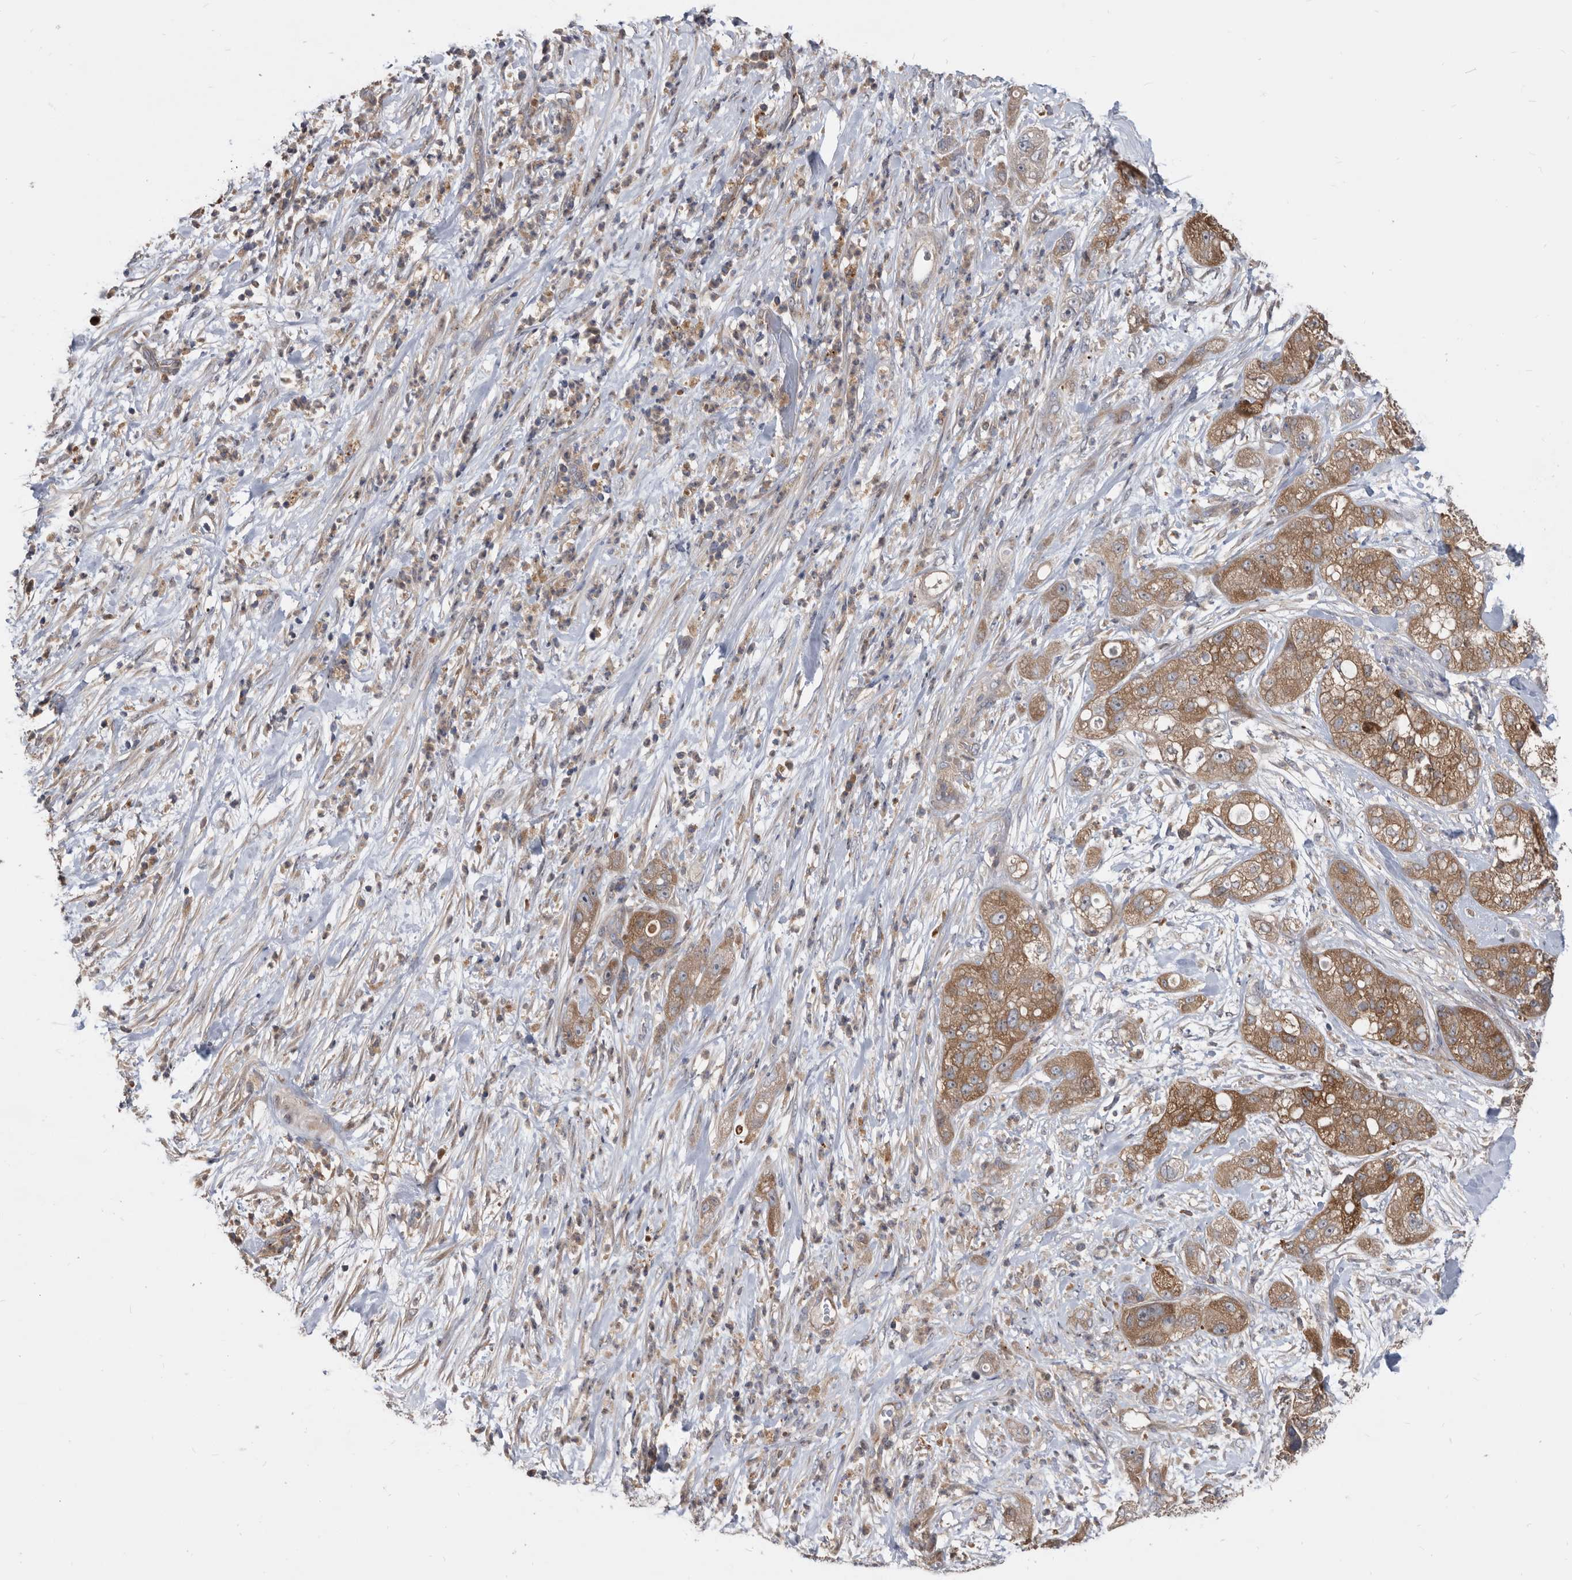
{"staining": {"intensity": "moderate", "quantity": ">75%", "location": "cytoplasmic/membranous"}, "tissue": "pancreatic cancer", "cell_type": "Tumor cells", "image_type": "cancer", "snomed": [{"axis": "morphology", "description": "Adenocarcinoma, NOS"}, {"axis": "topography", "description": "Pancreas"}], "caption": "A photomicrograph of human pancreatic adenocarcinoma stained for a protein displays moderate cytoplasmic/membranous brown staining in tumor cells.", "gene": "APEH", "patient": {"sex": "female", "age": 78}}